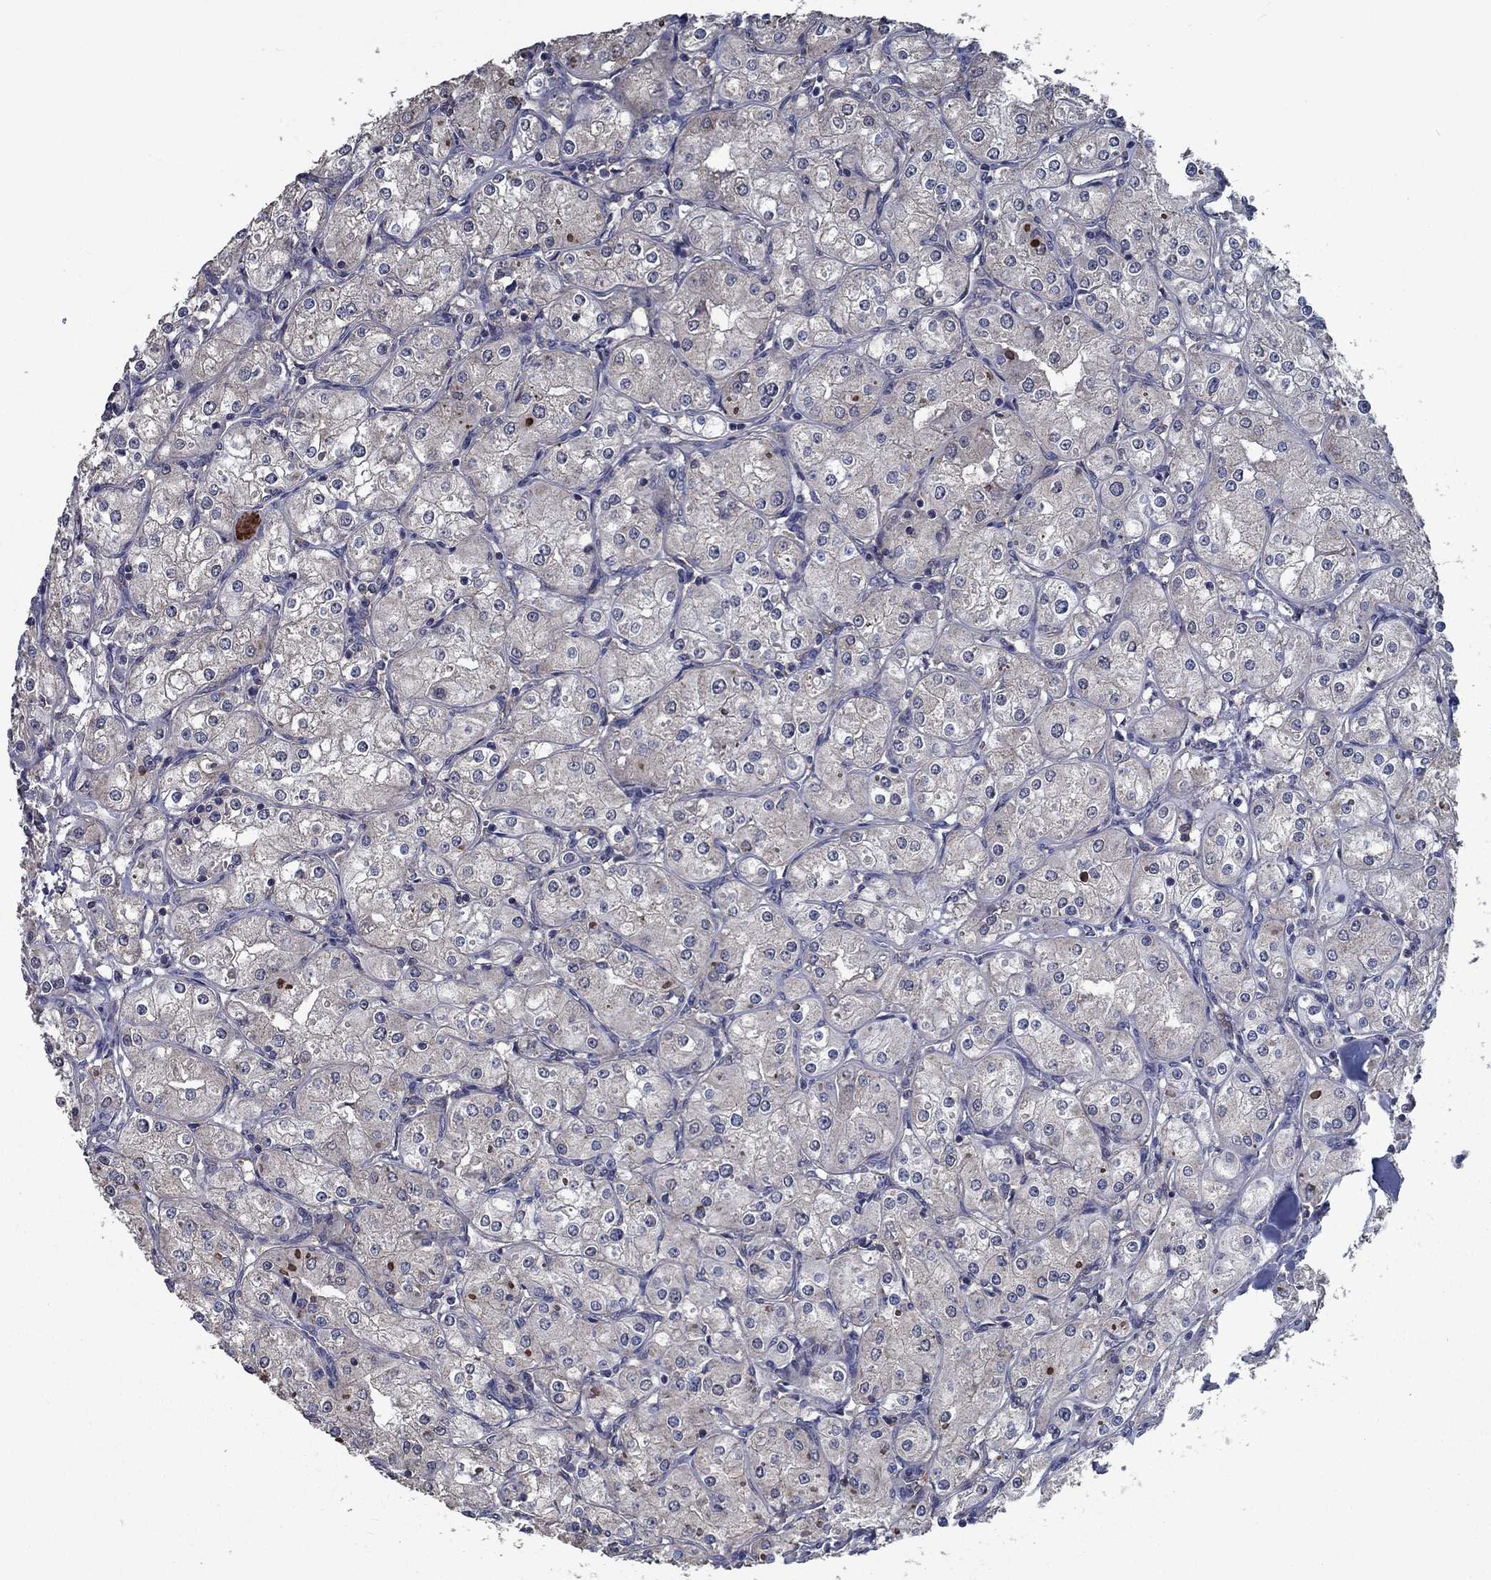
{"staining": {"intensity": "weak", "quantity": "<25%", "location": "cytoplasmic/membranous"}, "tissue": "renal cancer", "cell_type": "Tumor cells", "image_type": "cancer", "snomed": [{"axis": "morphology", "description": "Adenocarcinoma, NOS"}, {"axis": "topography", "description": "Kidney"}], "caption": "Tumor cells are negative for protein expression in human renal cancer (adenocarcinoma). Nuclei are stained in blue.", "gene": "SLC44A1", "patient": {"sex": "male", "age": 77}}